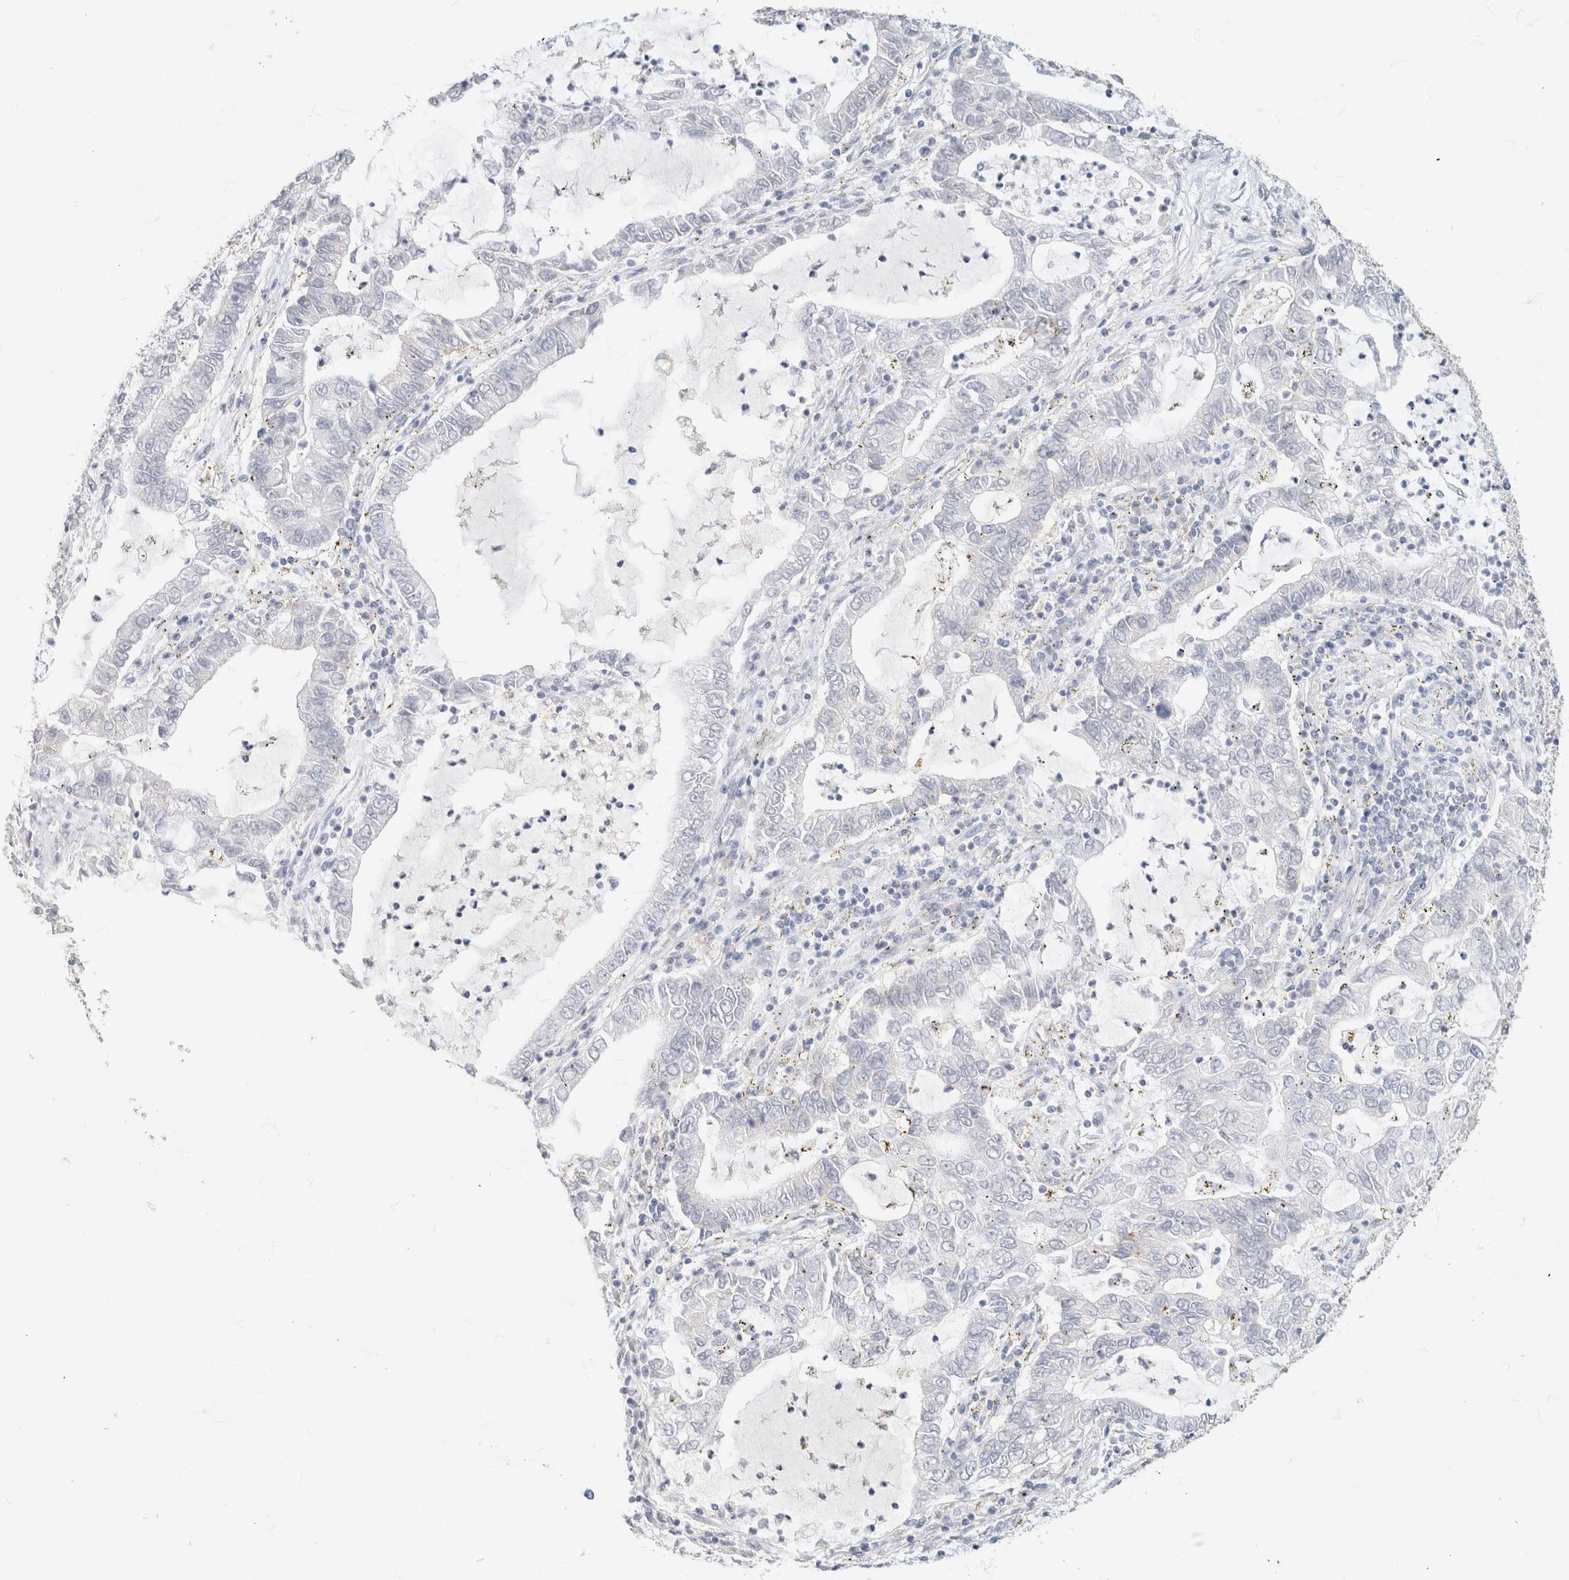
{"staining": {"intensity": "negative", "quantity": "none", "location": "none"}, "tissue": "lung cancer", "cell_type": "Tumor cells", "image_type": "cancer", "snomed": [{"axis": "morphology", "description": "Adenocarcinoma, NOS"}, {"axis": "topography", "description": "Lung"}], "caption": "Immunohistochemistry of human adenocarcinoma (lung) exhibits no staining in tumor cells.", "gene": "CA12", "patient": {"sex": "female", "age": 51}}